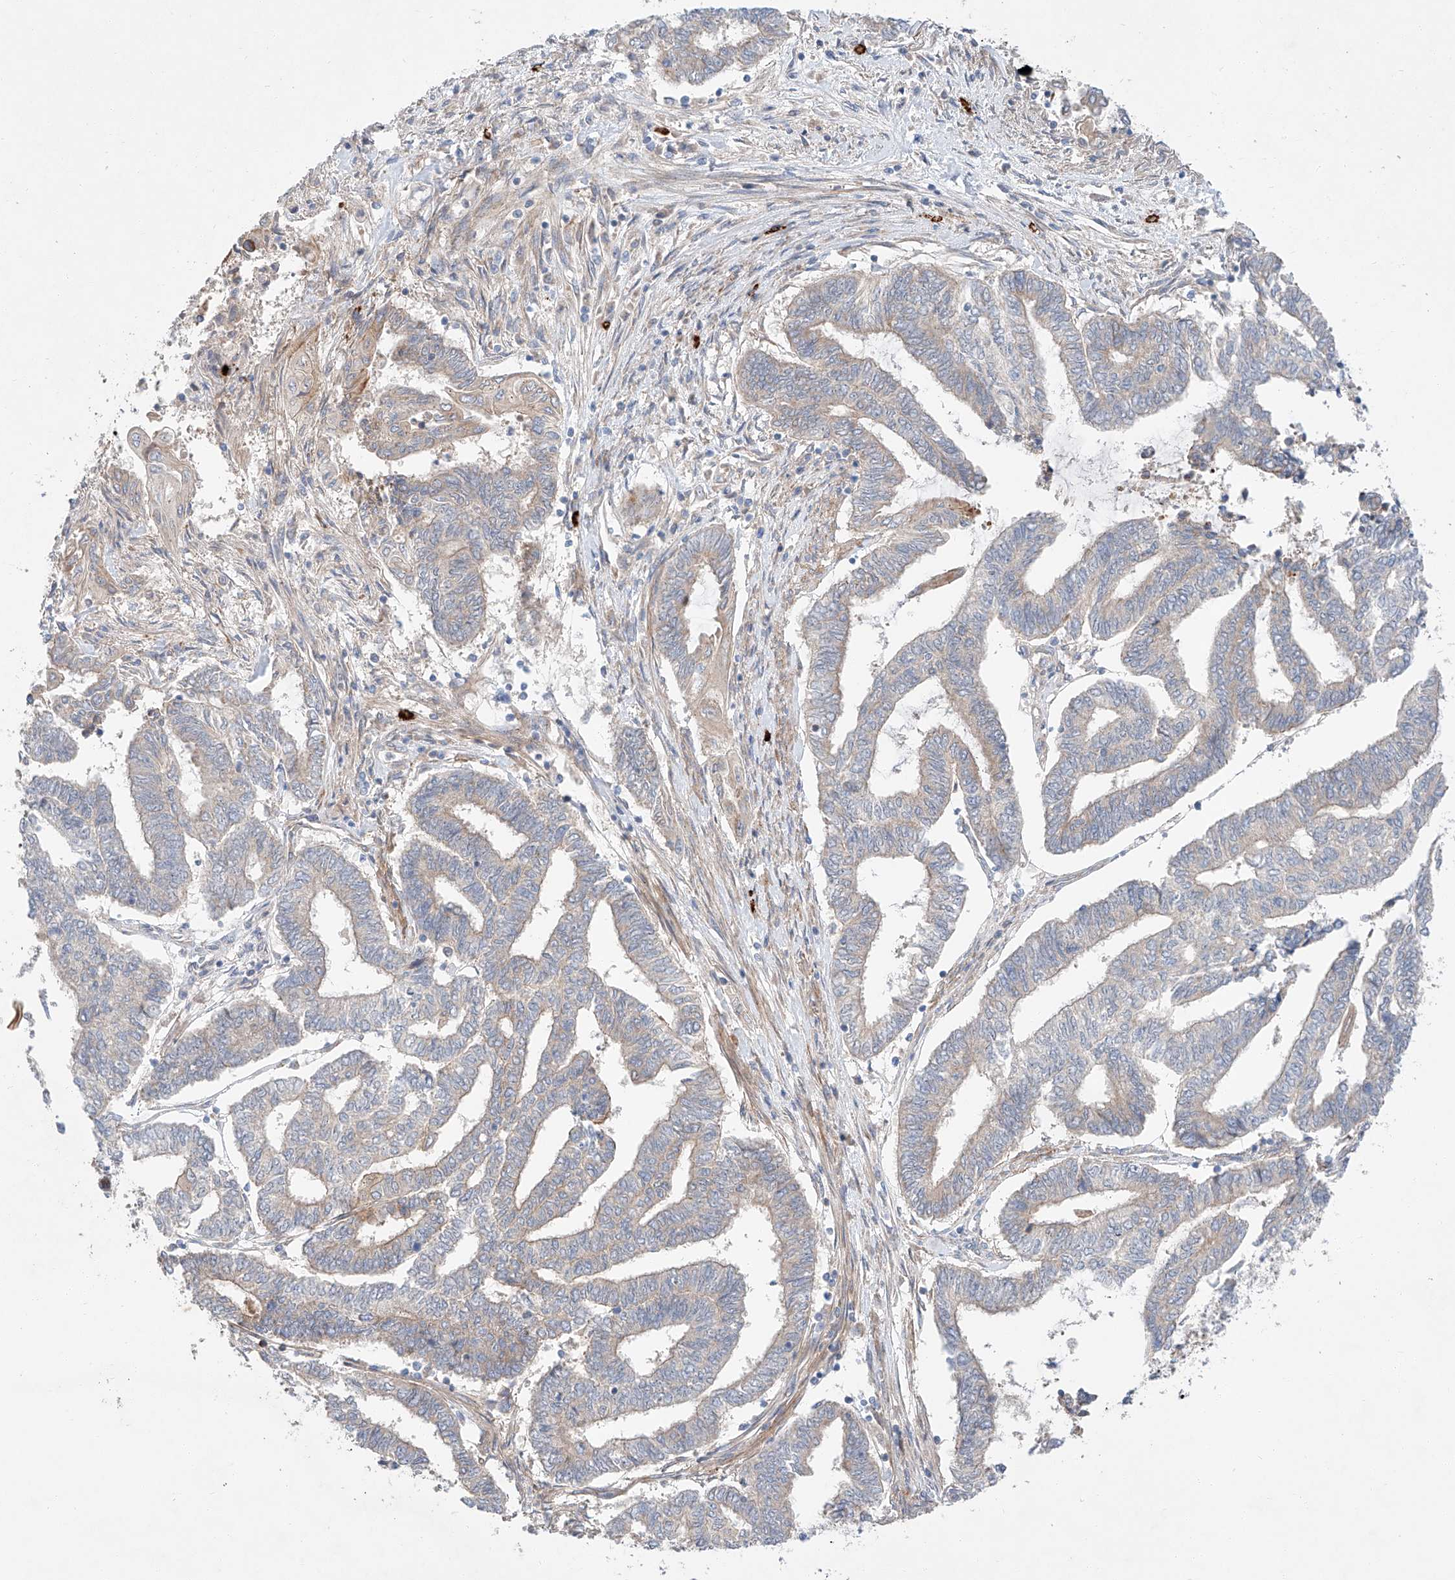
{"staining": {"intensity": "weak", "quantity": "<25%", "location": "cytoplasmic/membranous"}, "tissue": "endometrial cancer", "cell_type": "Tumor cells", "image_type": "cancer", "snomed": [{"axis": "morphology", "description": "Adenocarcinoma, NOS"}, {"axis": "topography", "description": "Uterus"}, {"axis": "topography", "description": "Endometrium"}], "caption": "Immunohistochemistry photomicrograph of neoplastic tissue: human endometrial cancer stained with DAB (3,3'-diaminobenzidine) exhibits no significant protein staining in tumor cells. Brightfield microscopy of immunohistochemistry (IHC) stained with DAB (brown) and hematoxylin (blue), captured at high magnification.", "gene": "MINDY4", "patient": {"sex": "female", "age": 70}}